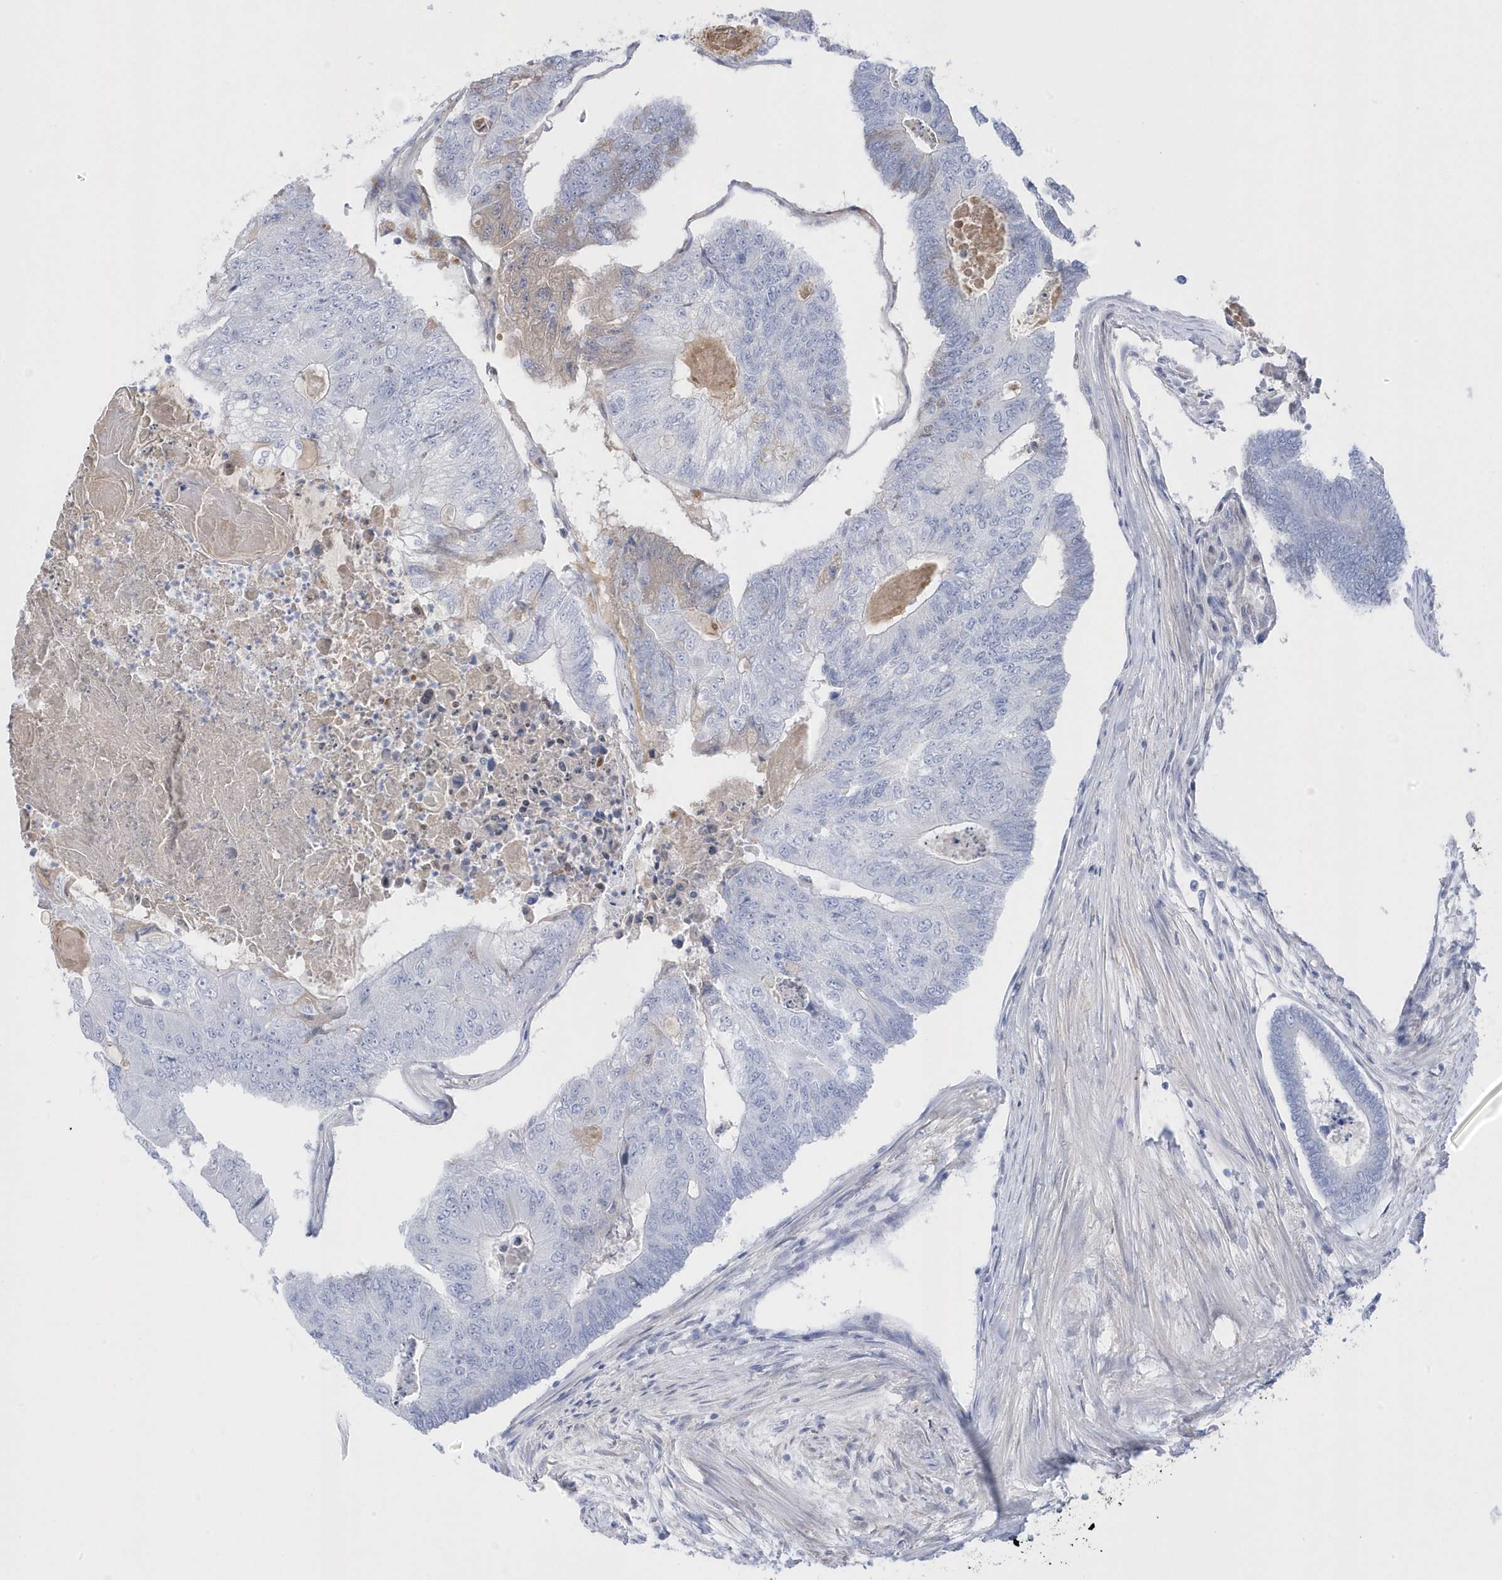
{"staining": {"intensity": "negative", "quantity": "none", "location": "none"}, "tissue": "colorectal cancer", "cell_type": "Tumor cells", "image_type": "cancer", "snomed": [{"axis": "morphology", "description": "Adenocarcinoma, NOS"}, {"axis": "topography", "description": "Colon"}], "caption": "This is an immunohistochemistry (IHC) micrograph of colorectal adenocarcinoma. There is no expression in tumor cells.", "gene": "GTPBP6", "patient": {"sex": "female", "age": 67}}